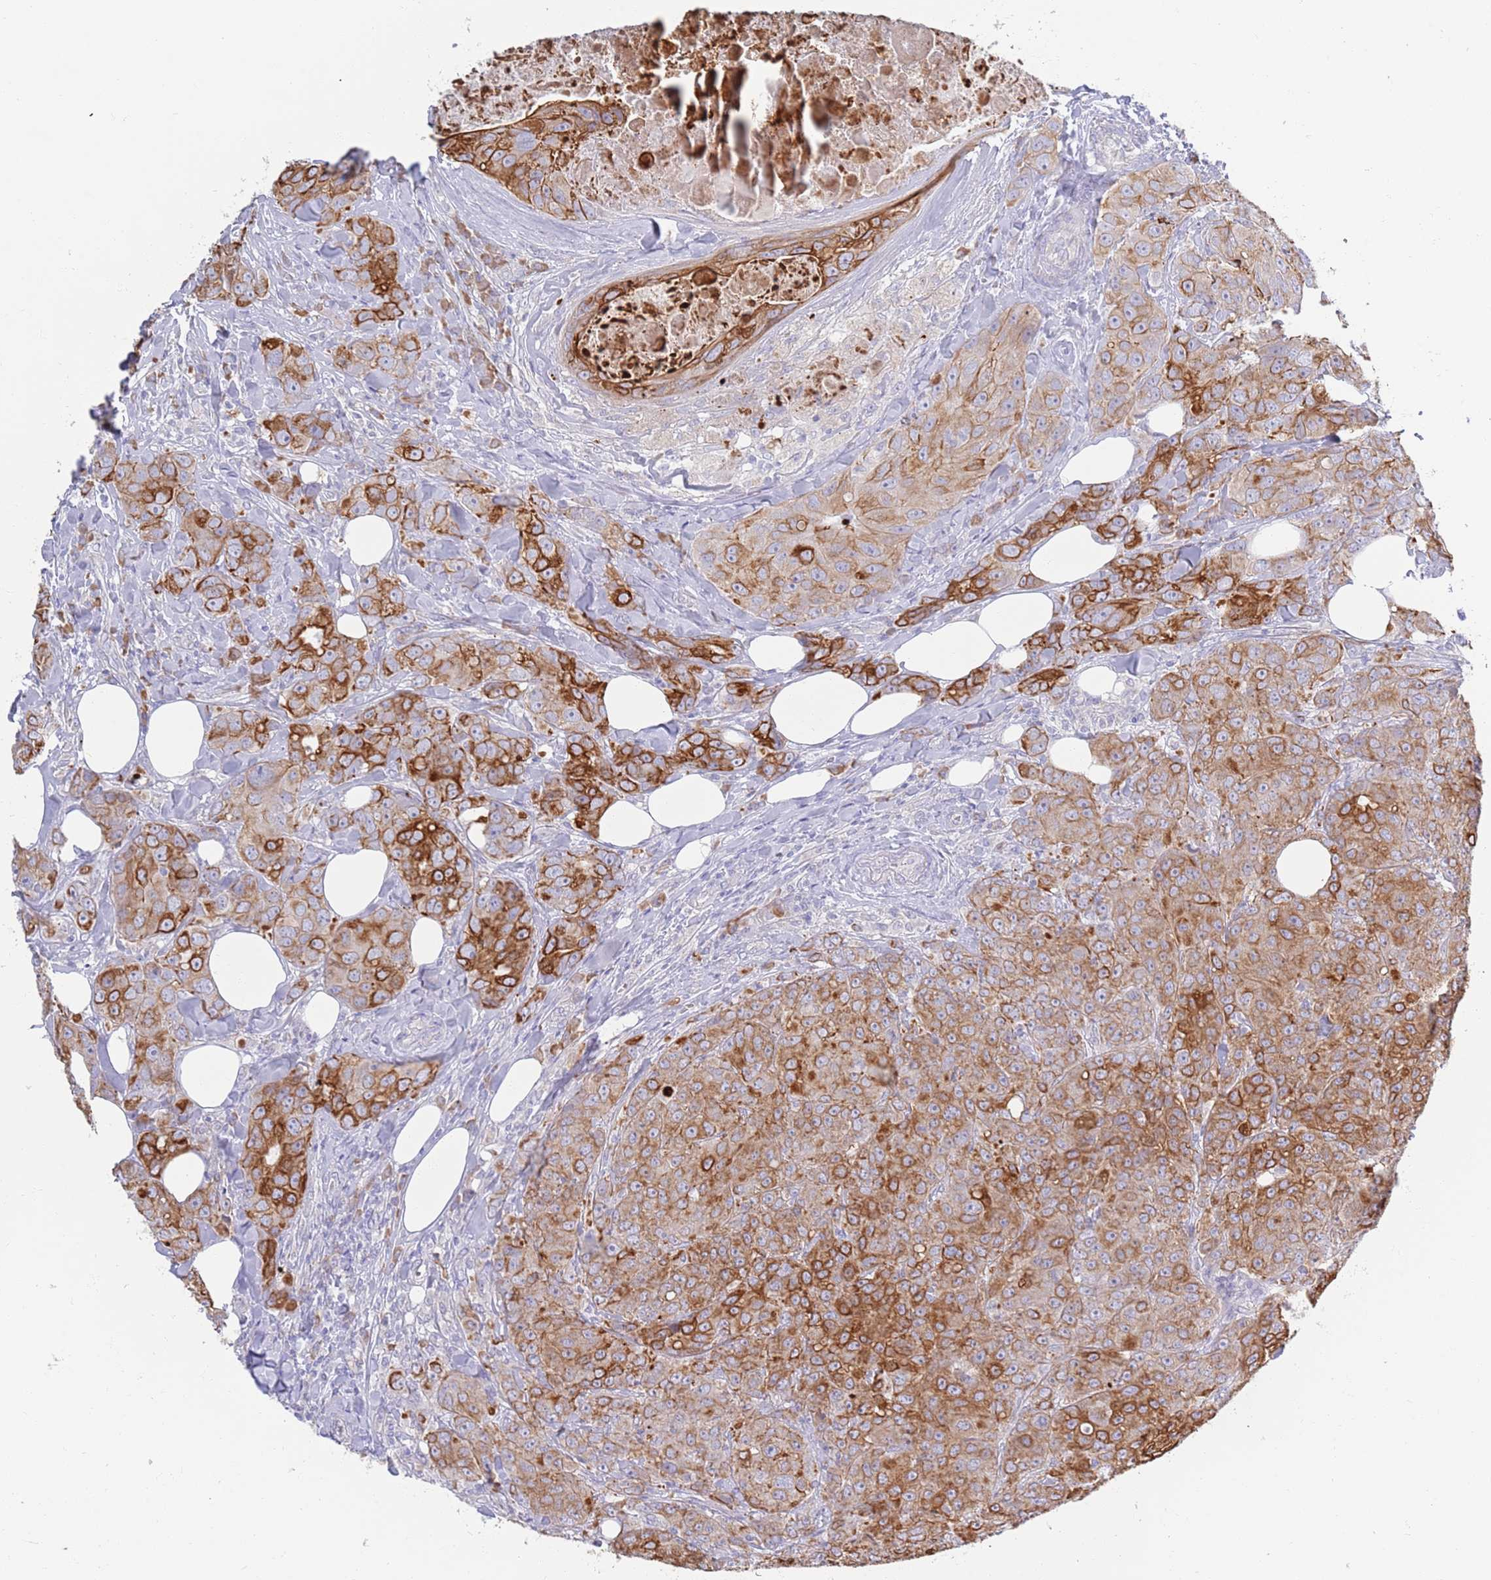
{"staining": {"intensity": "strong", "quantity": "25%-75%", "location": "cytoplasmic/membranous"}, "tissue": "breast cancer", "cell_type": "Tumor cells", "image_type": "cancer", "snomed": [{"axis": "morphology", "description": "Duct carcinoma"}, {"axis": "topography", "description": "Breast"}], "caption": "Protein expression analysis of breast invasive ductal carcinoma displays strong cytoplasmic/membranous staining in about 25%-75% of tumor cells.", "gene": "CCDC149", "patient": {"sex": "female", "age": 43}}